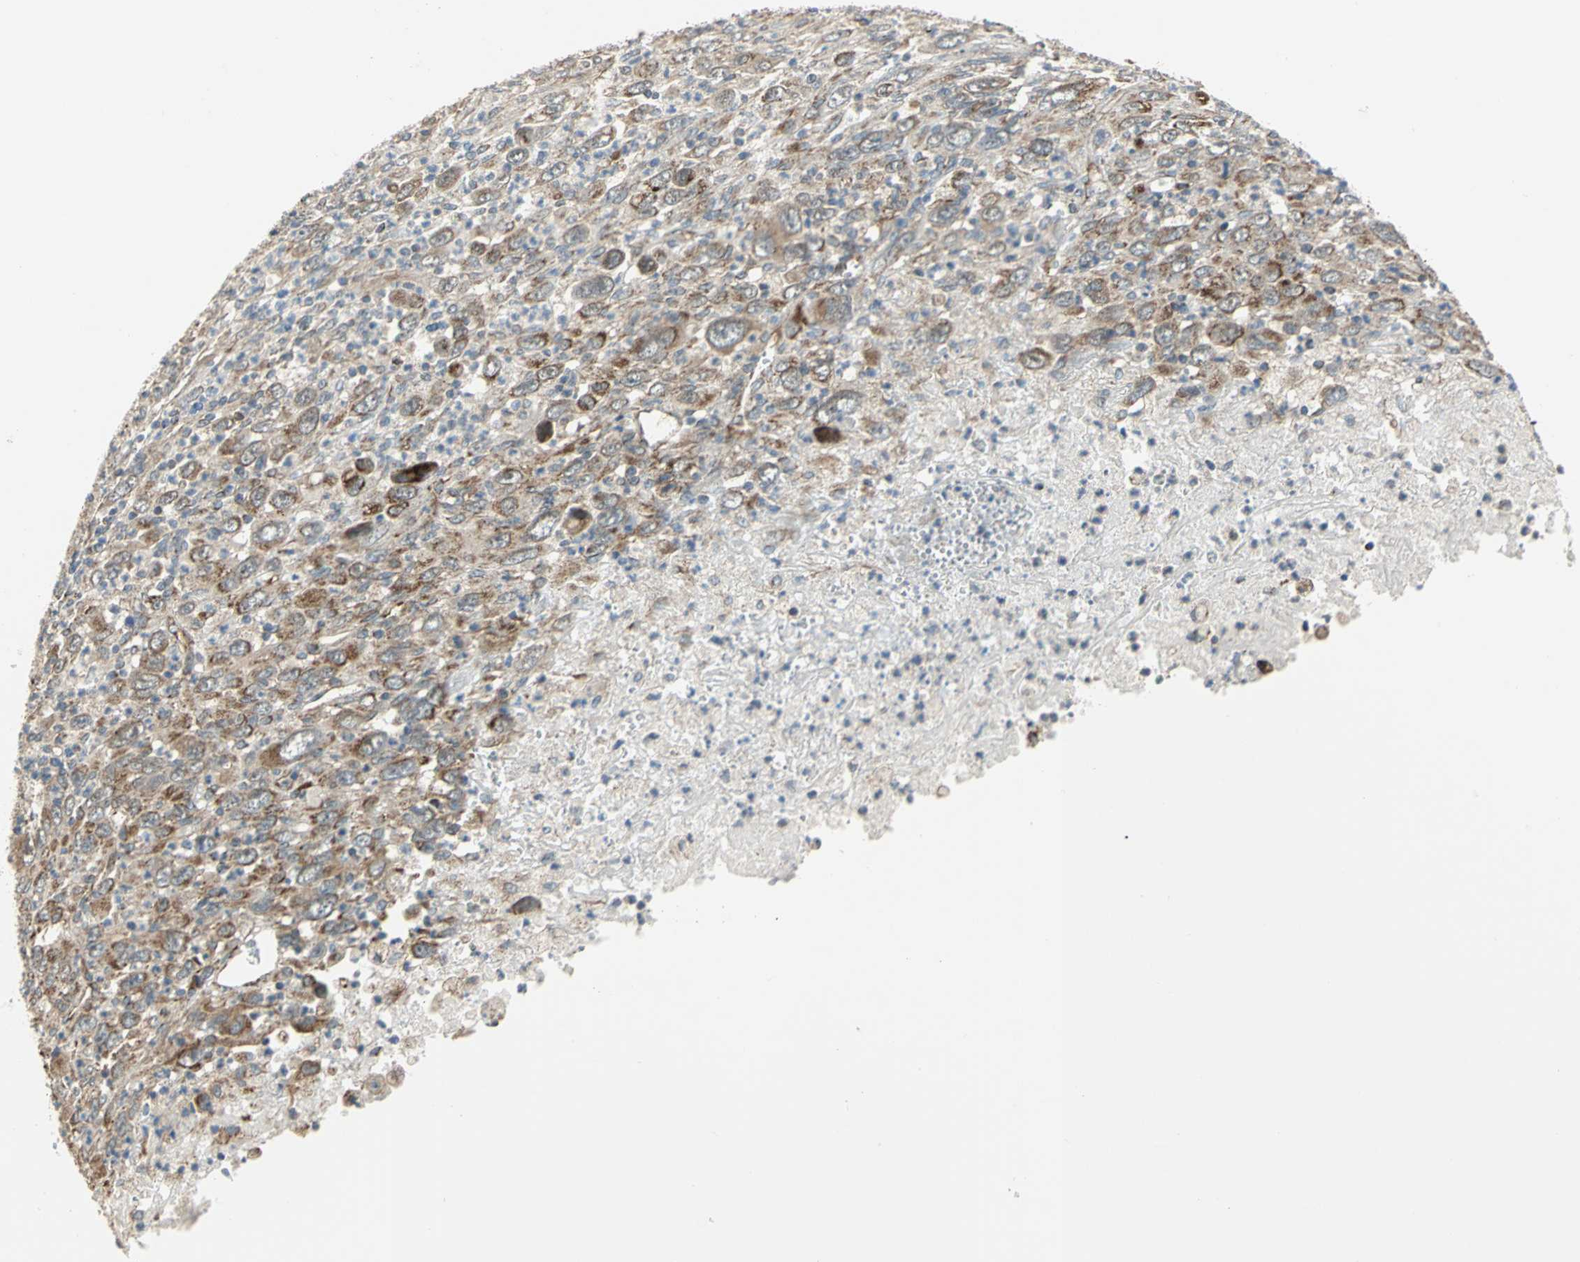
{"staining": {"intensity": "moderate", "quantity": ">75%", "location": "cytoplasmic/membranous"}, "tissue": "melanoma", "cell_type": "Tumor cells", "image_type": "cancer", "snomed": [{"axis": "morphology", "description": "Malignant melanoma, Metastatic site"}, {"axis": "topography", "description": "Skin"}], "caption": "A high-resolution histopathology image shows immunohistochemistry (IHC) staining of melanoma, which demonstrates moderate cytoplasmic/membranous expression in approximately >75% of tumor cells. (brown staining indicates protein expression, while blue staining denotes nuclei).", "gene": "MRPS22", "patient": {"sex": "female", "age": 56}}